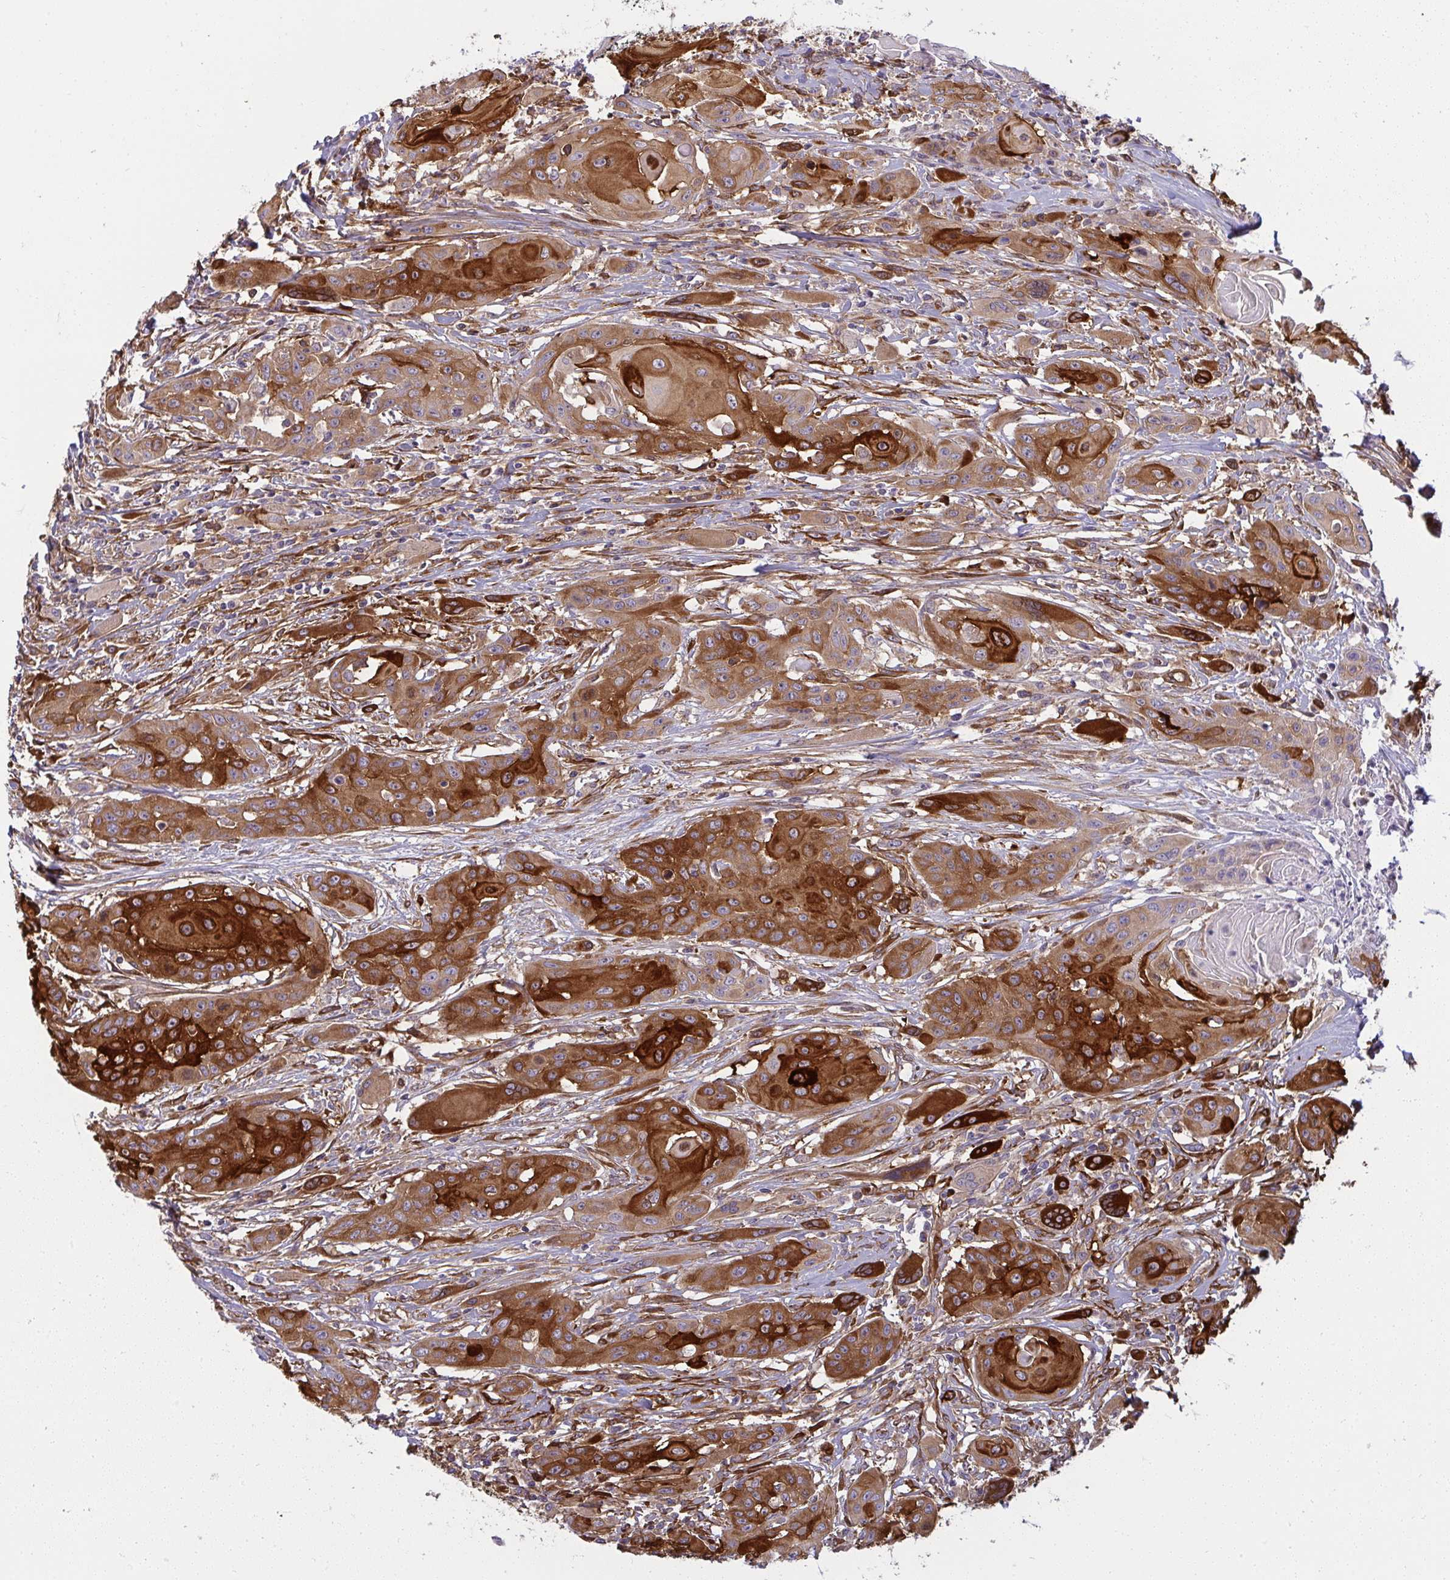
{"staining": {"intensity": "strong", "quantity": ">75%", "location": "cytoplasmic/membranous"}, "tissue": "head and neck cancer", "cell_type": "Tumor cells", "image_type": "cancer", "snomed": [{"axis": "morphology", "description": "Squamous cell carcinoma, NOS"}, {"axis": "topography", "description": "Oral tissue"}, {"axis": "topography", "description": "Head-Neck"}, {"axis": "topography", "description": "Neck, NOS"}], "caption": "IHC staining of head and neck cancer, which shows high levels of strong cytoplasmic/membranous expression in about >75% of tumor cells indicating strong cytoplasmic/membranous protein staining. The staining was performed using DAB (brown) for protein detection and nuclei were counterstained in hematoxylin (blue).", "gene": "IFIT3", "patient": {"sex": "female", "age": 55}}